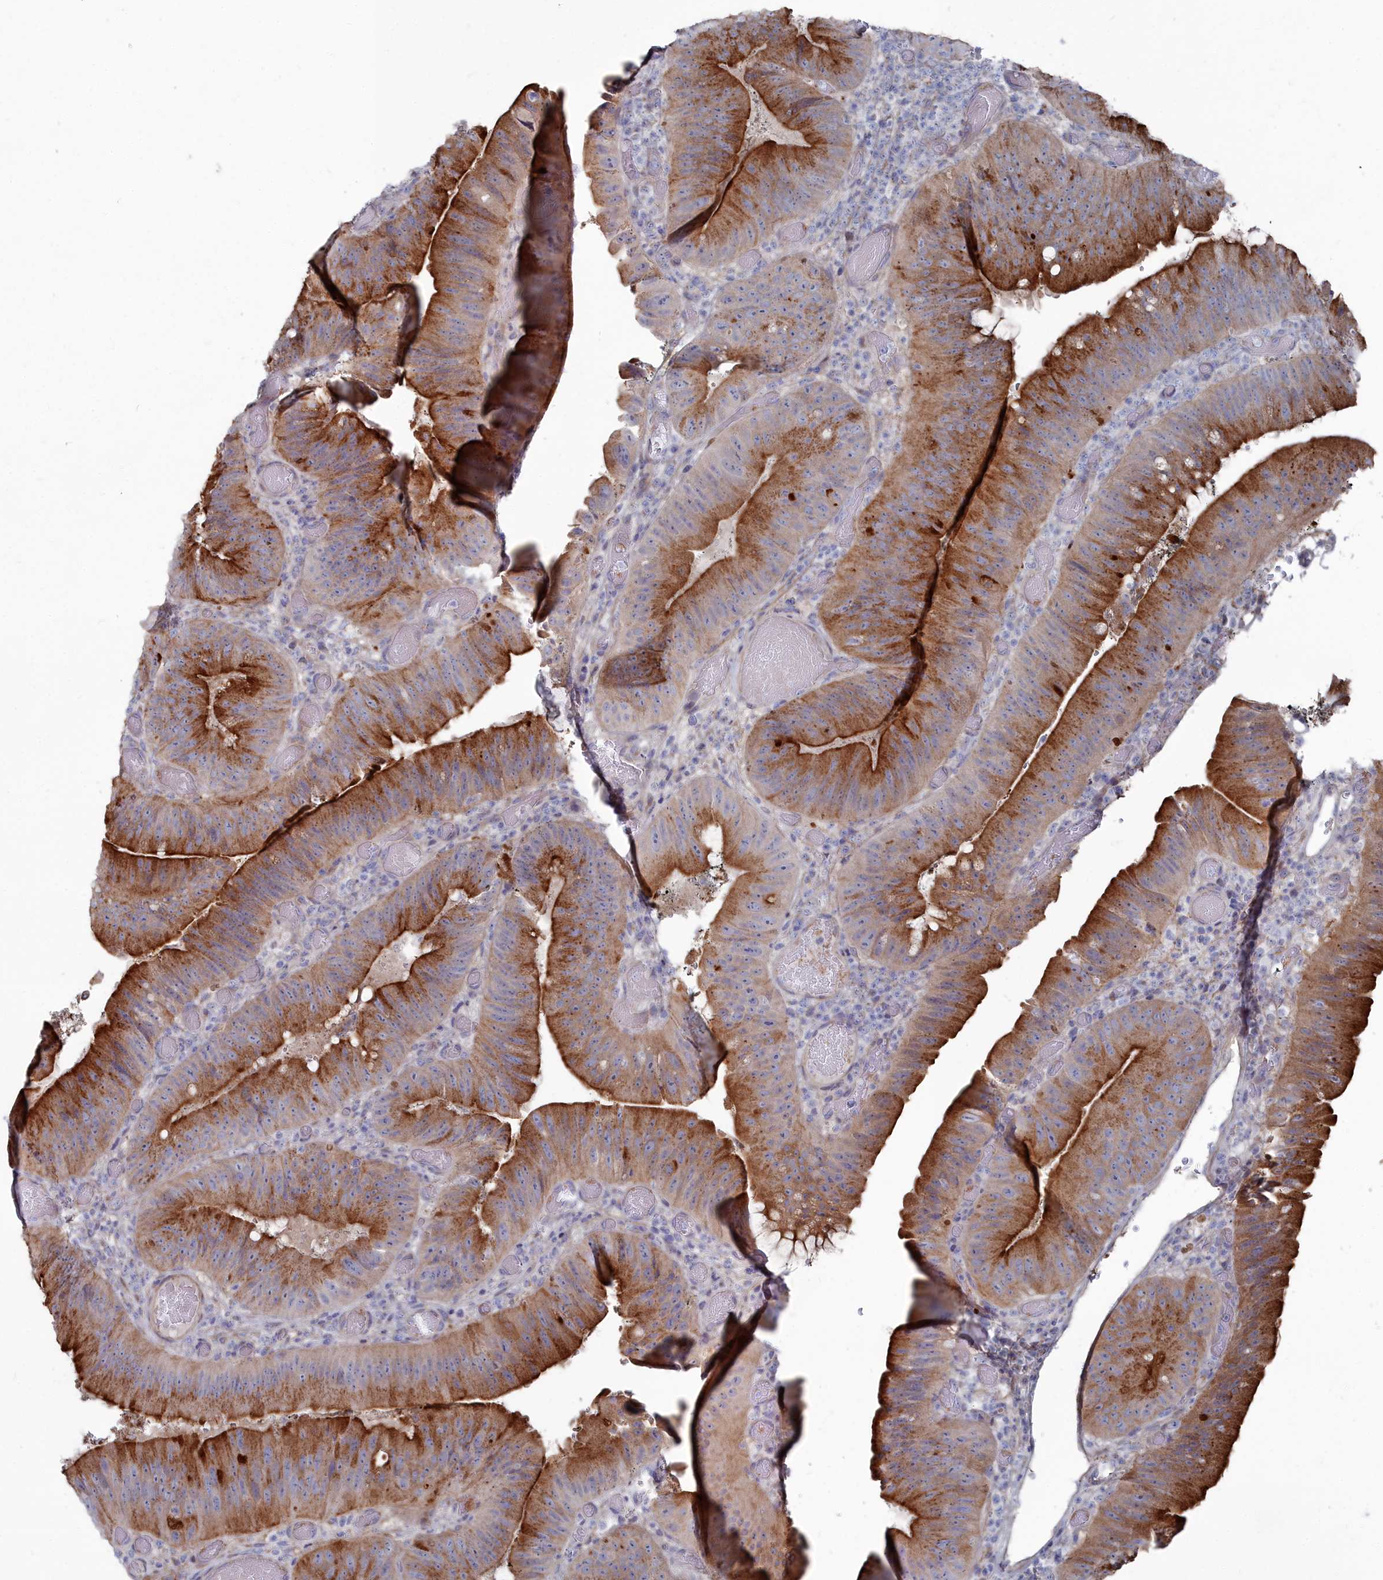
{"staining": {"intensity": "strong", "quantity": ">75%", "location": "cytoplasmic/membranous"}, "tissue": "colorectal cancer", "cell_type": "Tumor cells", "image_type": "cancer", "snomed": [{"axis": "morphology", "description": "Adenocarcinoma, NOS"}, {"axis": "topography", "description": "Colon"}], "caption": "Protein staining demonstrates strong cytoplasmic/membranous staining in approximately >75% of tumor cells in colorectal adenocarcinoma.", "gene": "SHISAL2A", "patient": {"sex": "female", "age": 43}}